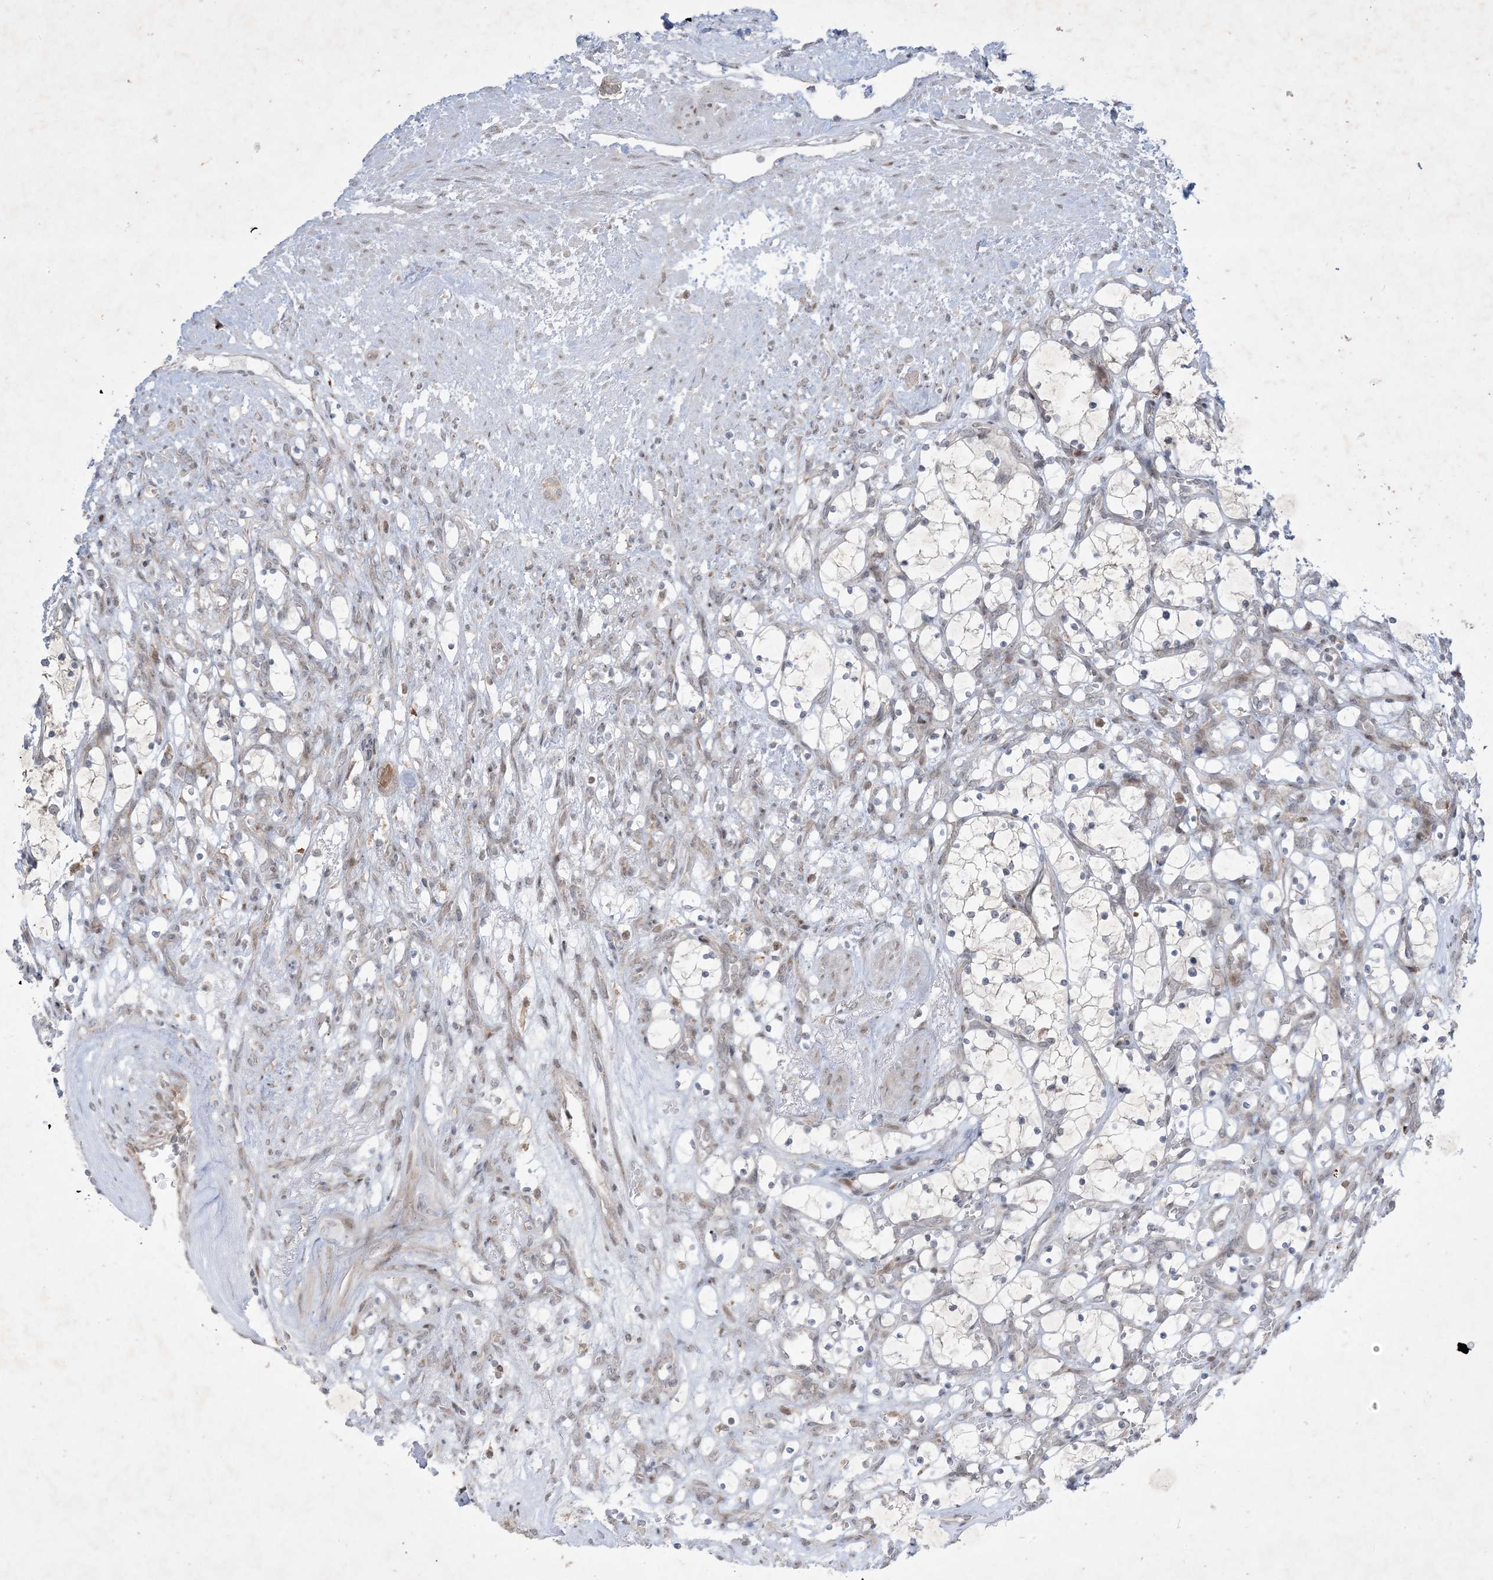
{"staining": {"intensity": "negative", "quantity": "none", "location": "none"}, "tissue": "renal cancer", "cell_type": "Tumor cells", "image_type": "cancer", "snomed": [{"axis": "morphology", "description": "Adenocarcinoma, NOS"}, {"axis": "topography", "description": "Kidney"}], "caption": "The image reveals no significant positivity in tumor cells of renal cancer. Nuclei are stained in blue.", "gene": "SOGA3", "patient": {"sex": "female", "age": 69}}